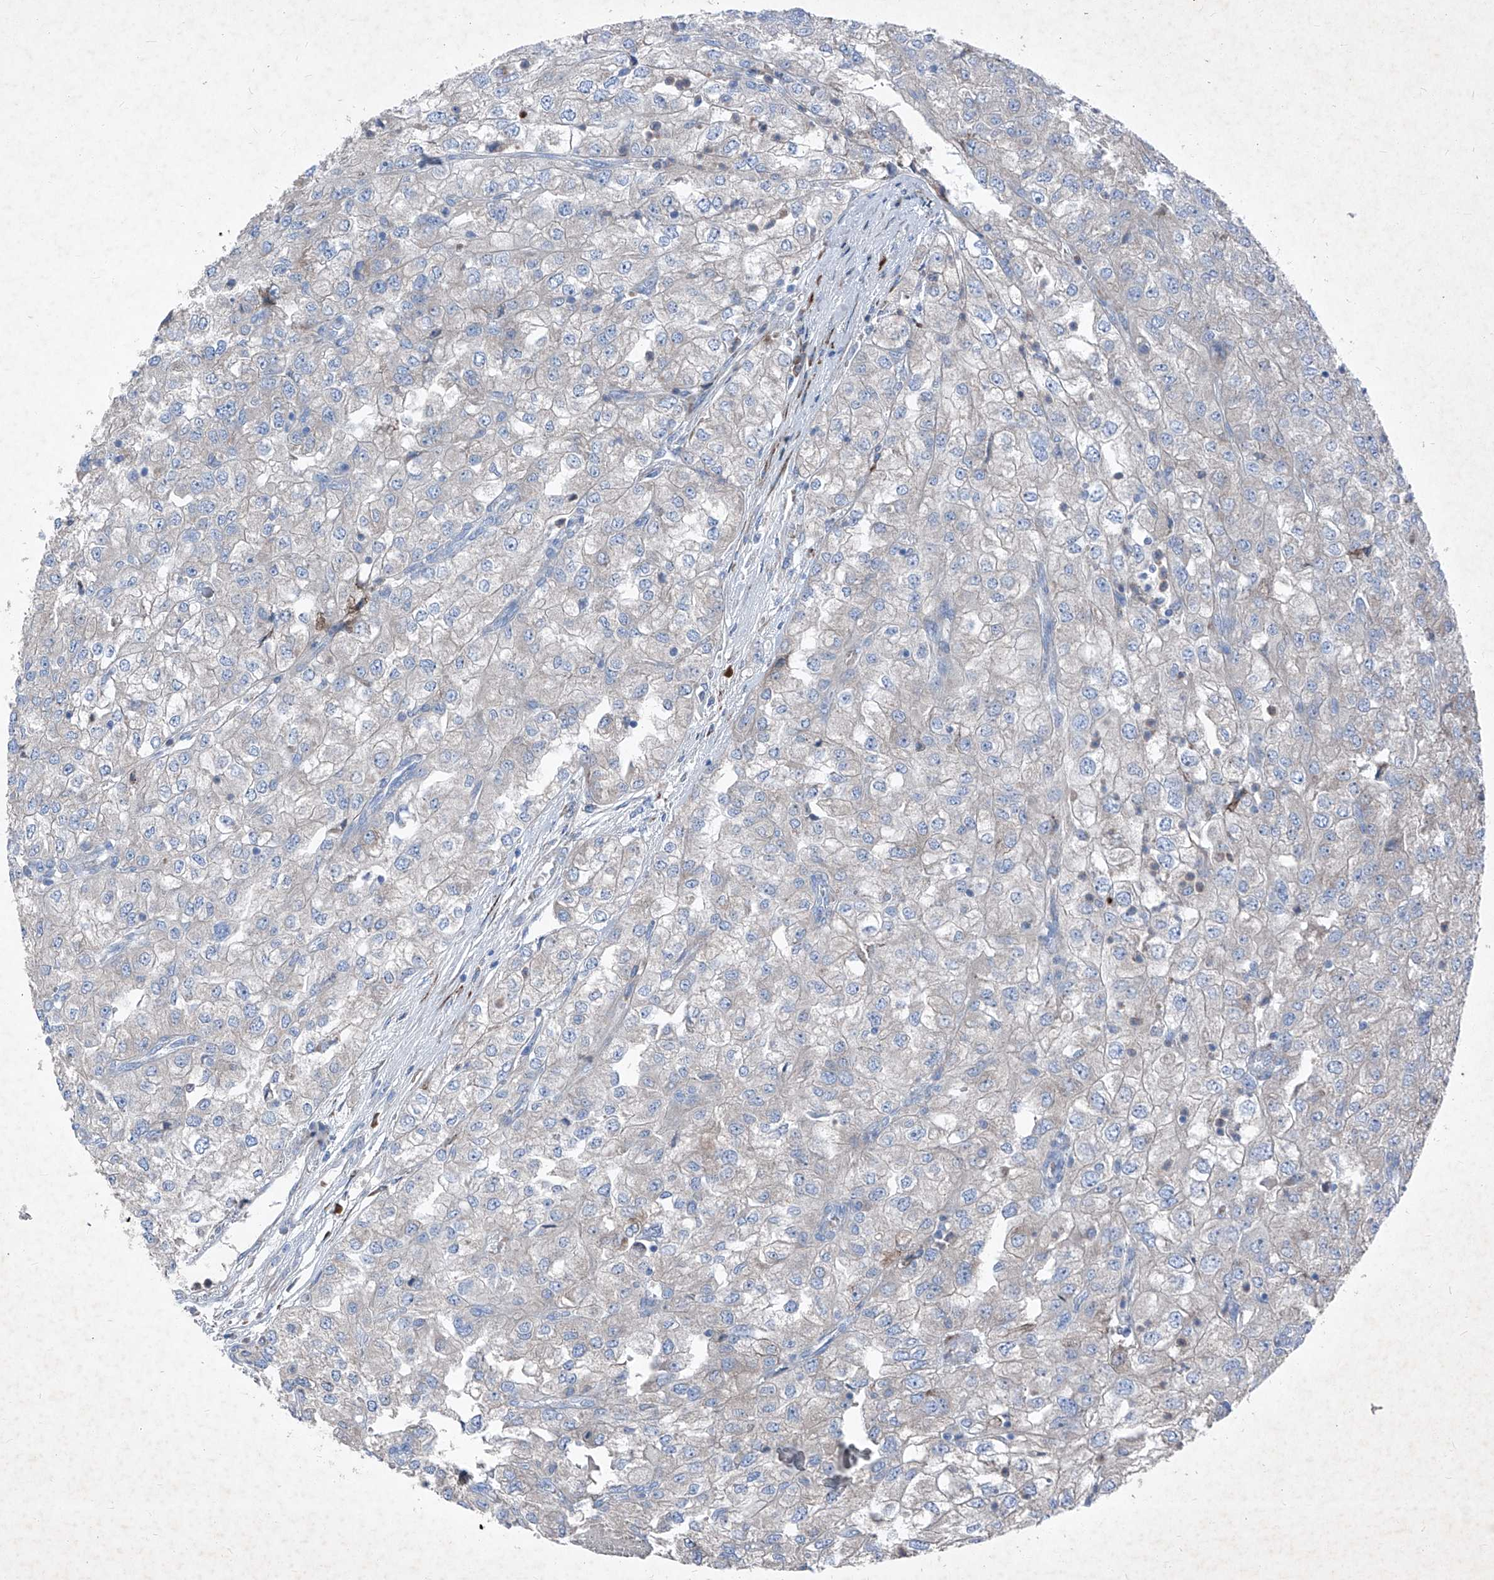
{"staining": {"intensity": "negative", "quantity": "none", "location": "none"}, "tissue": "renal cancer", "cell_type": "Tumor cells", "image_type": "cancer", "snomed": [{"axis": "morphology", "description": "Adenocarcinoma, NOS"}, {"axis": "topography", "description": "Kidney"}], "caption": "A photomicrograph of renal adenocarcinoma stained for a protein displays no brown staining in tumor cells.", "gene": "IFI27", "patient": {"sex": "female", "age": 54}}